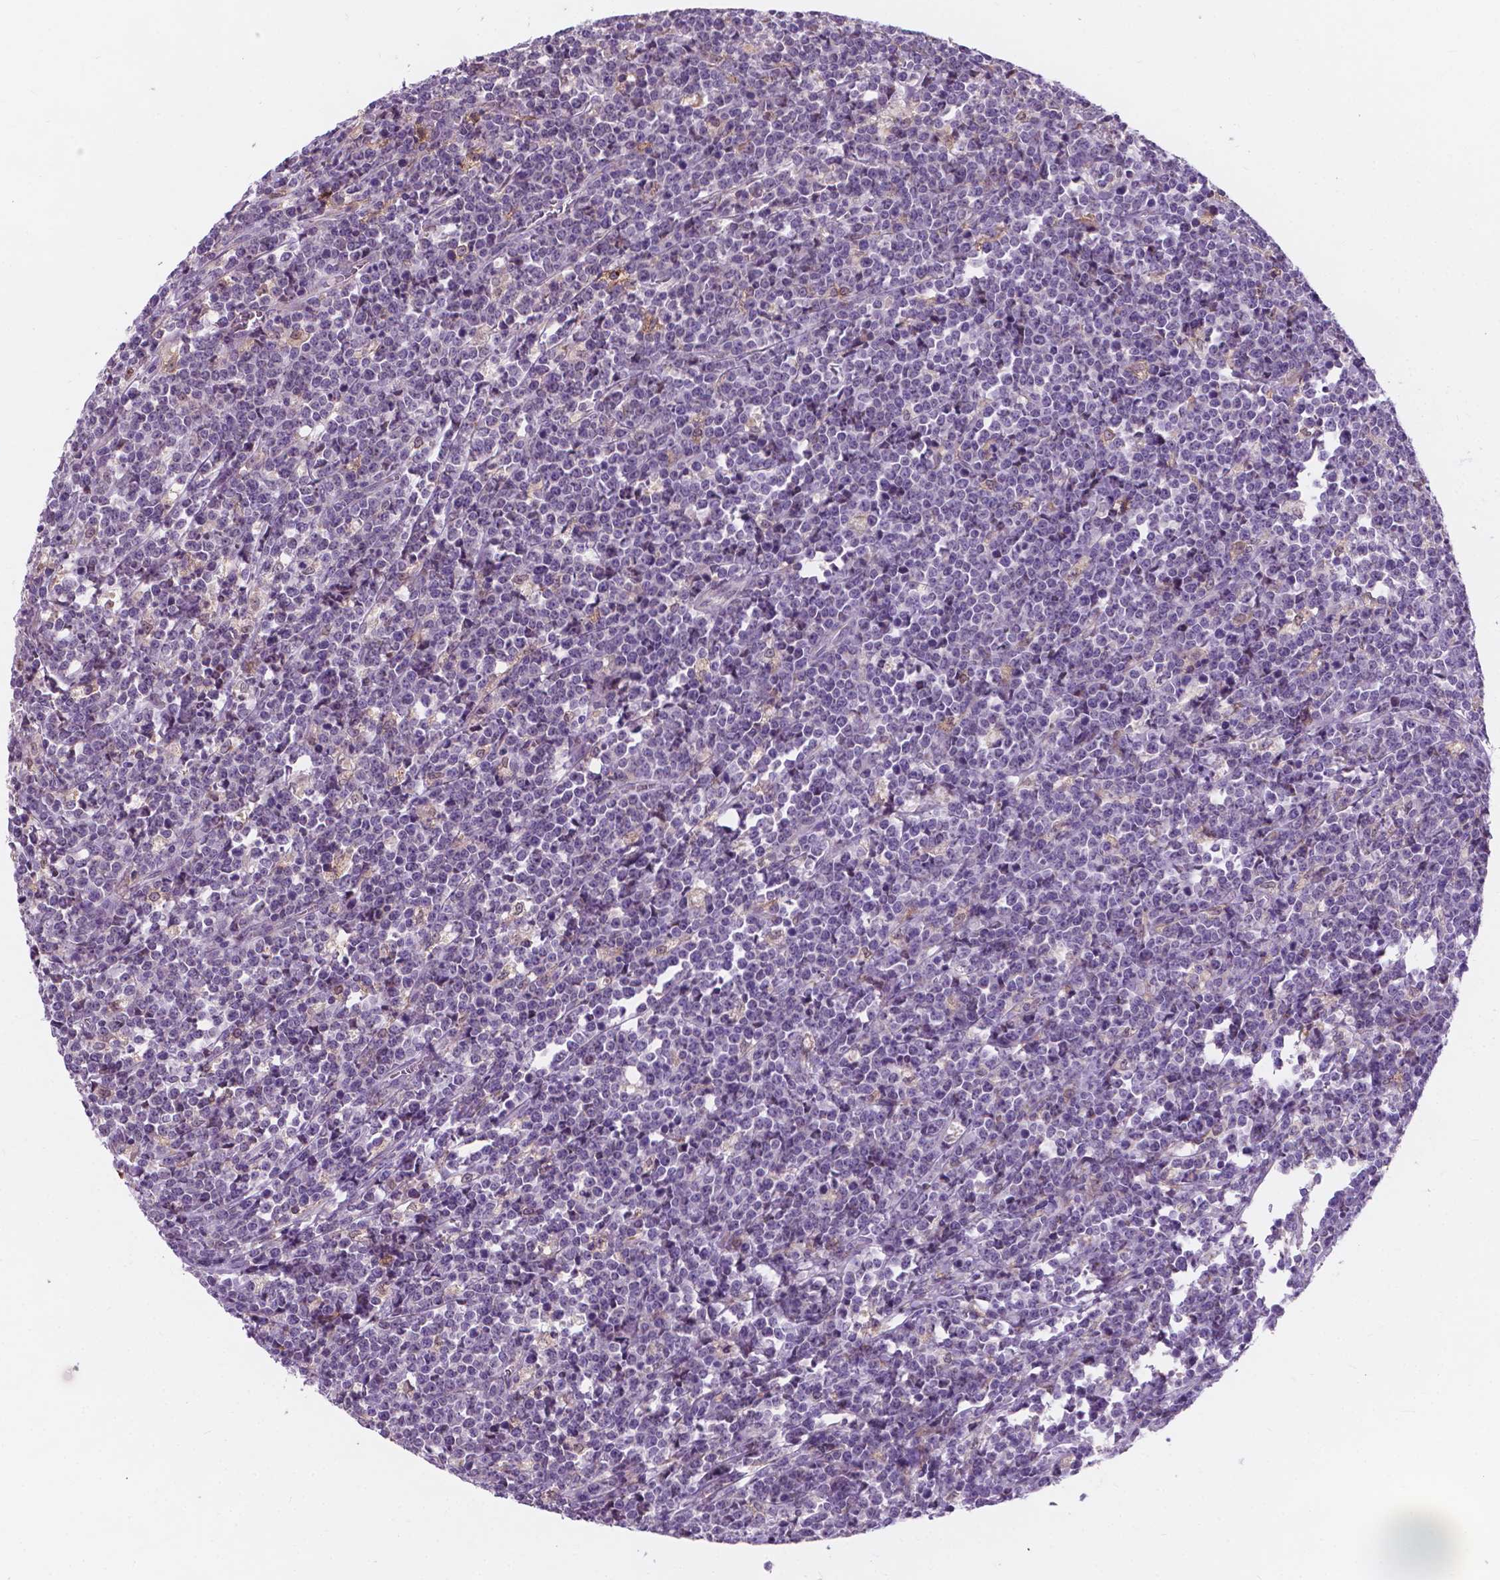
{"staining": {"intensity": "negative", "quantity": "none", "location": "none"}, "tissue": "lymphoma", "cell_type": "Tumor cells", "image_type": "cancer", "snomed": [{"axis": "morphology", "description": "Malignant lymphoma, non-Hodgkin's type, High grade"}, {"axis": "topography", "description": "Small intestine"}], "caption": "Tumor cells show no significant expression in malignant lymphoma, non-Hodgkin's type (high-grade).", "gene": "IREB2", "patient": {"sex": "female", "age": 56}}